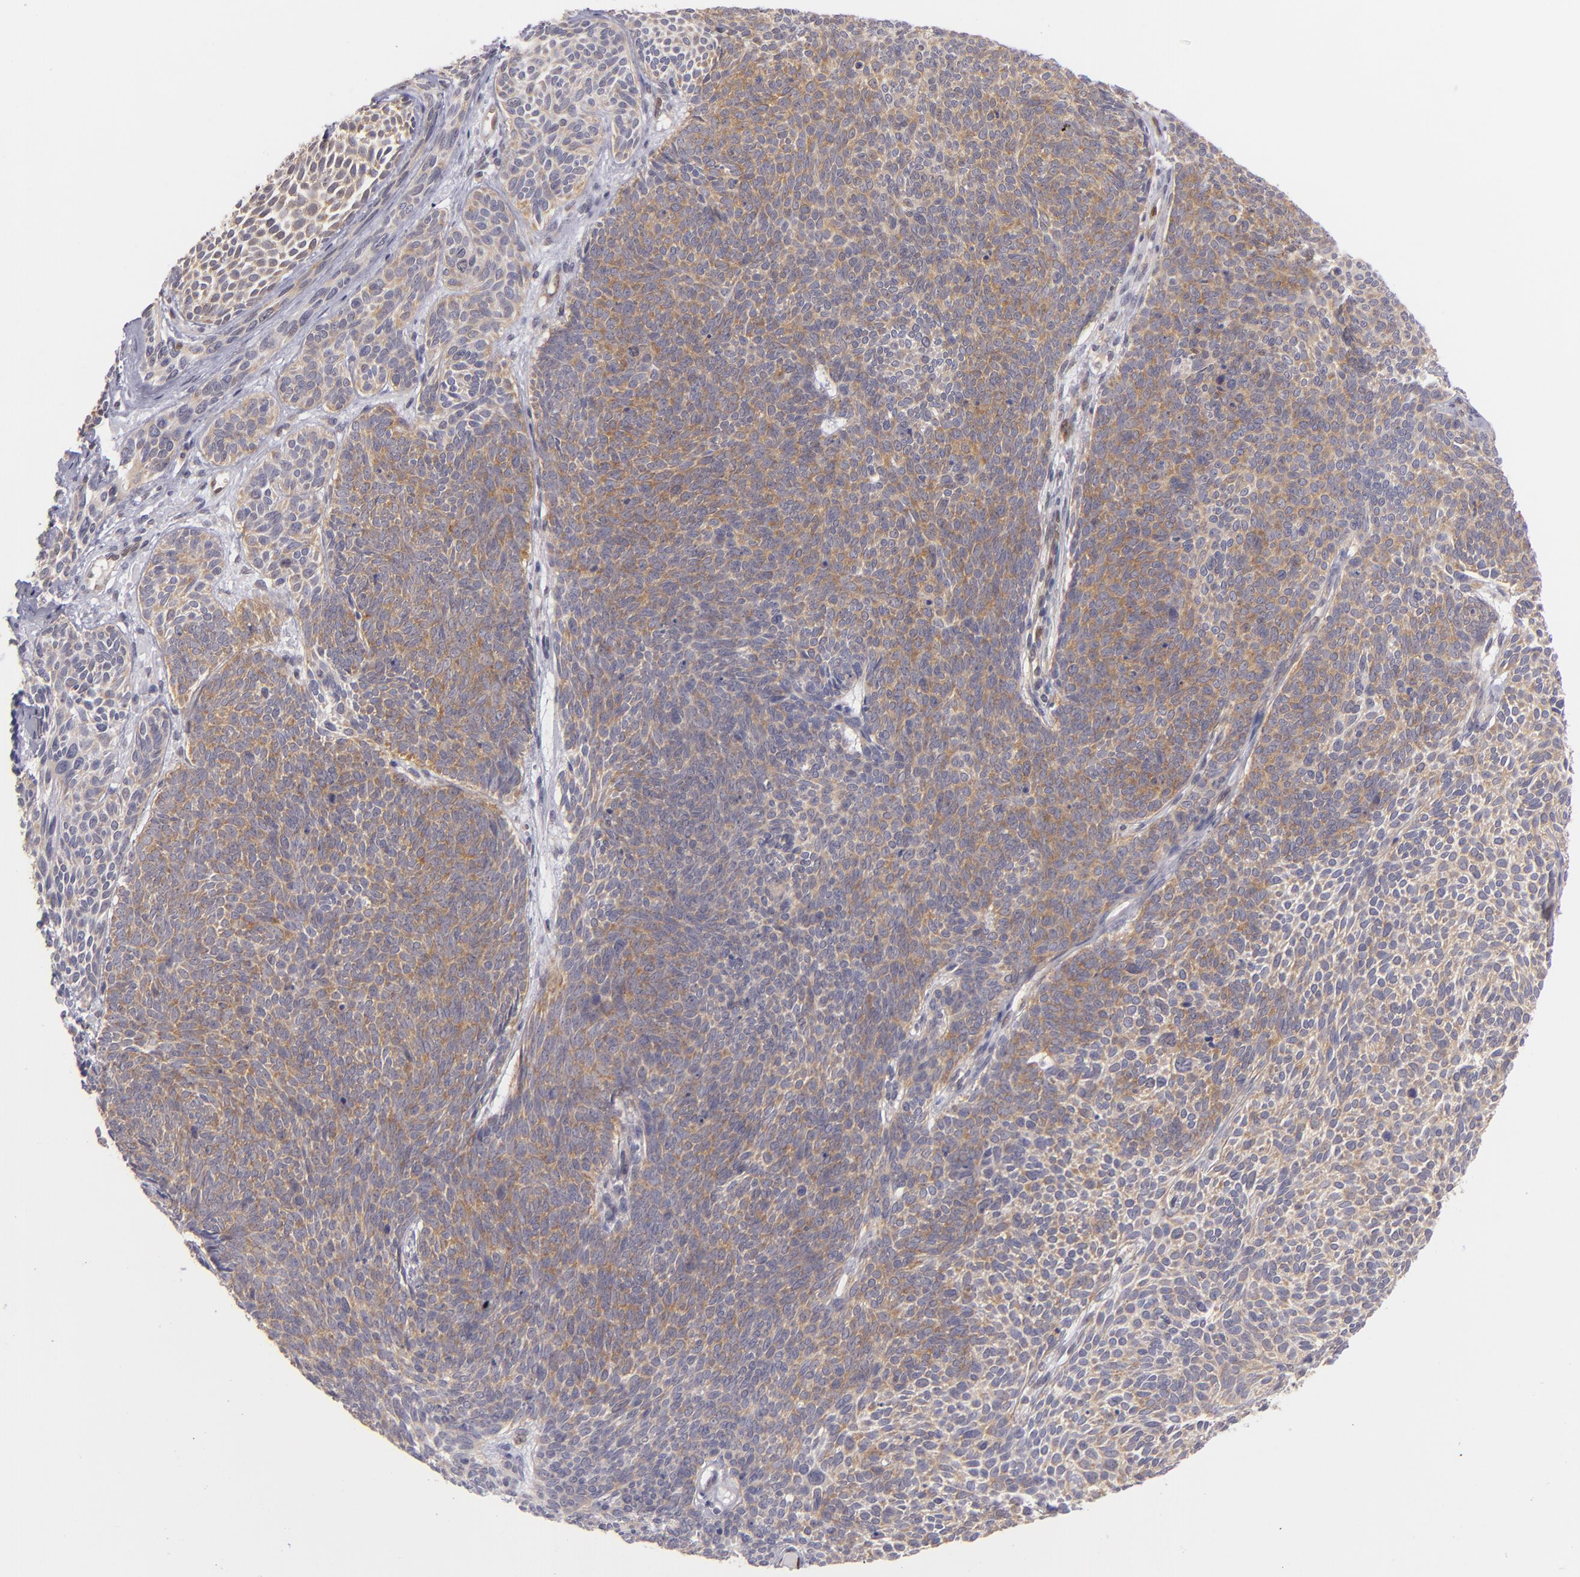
{"staining": {"intensity": "weak", "quantity": "25%-75%", "location": "cytoplasmic/membranous"}, "tissue": "skin cancer", "cell_type": "Tumor cells", "image_type": "cancer", "snomed": [{"axis": "morphology", "description": "Basal cell carcinoma"}, {"axis": "topography", "description": "Skin"}], "caption": "Immunohistochemical staining of basal cell carcinoma (skin) exhibits low levels of weak cytoplasmic/membranous expression in approximately 25%-75% of tumor cells.", "gene": "PTPN13", "patient": {"sex": "male", "age": 84}}